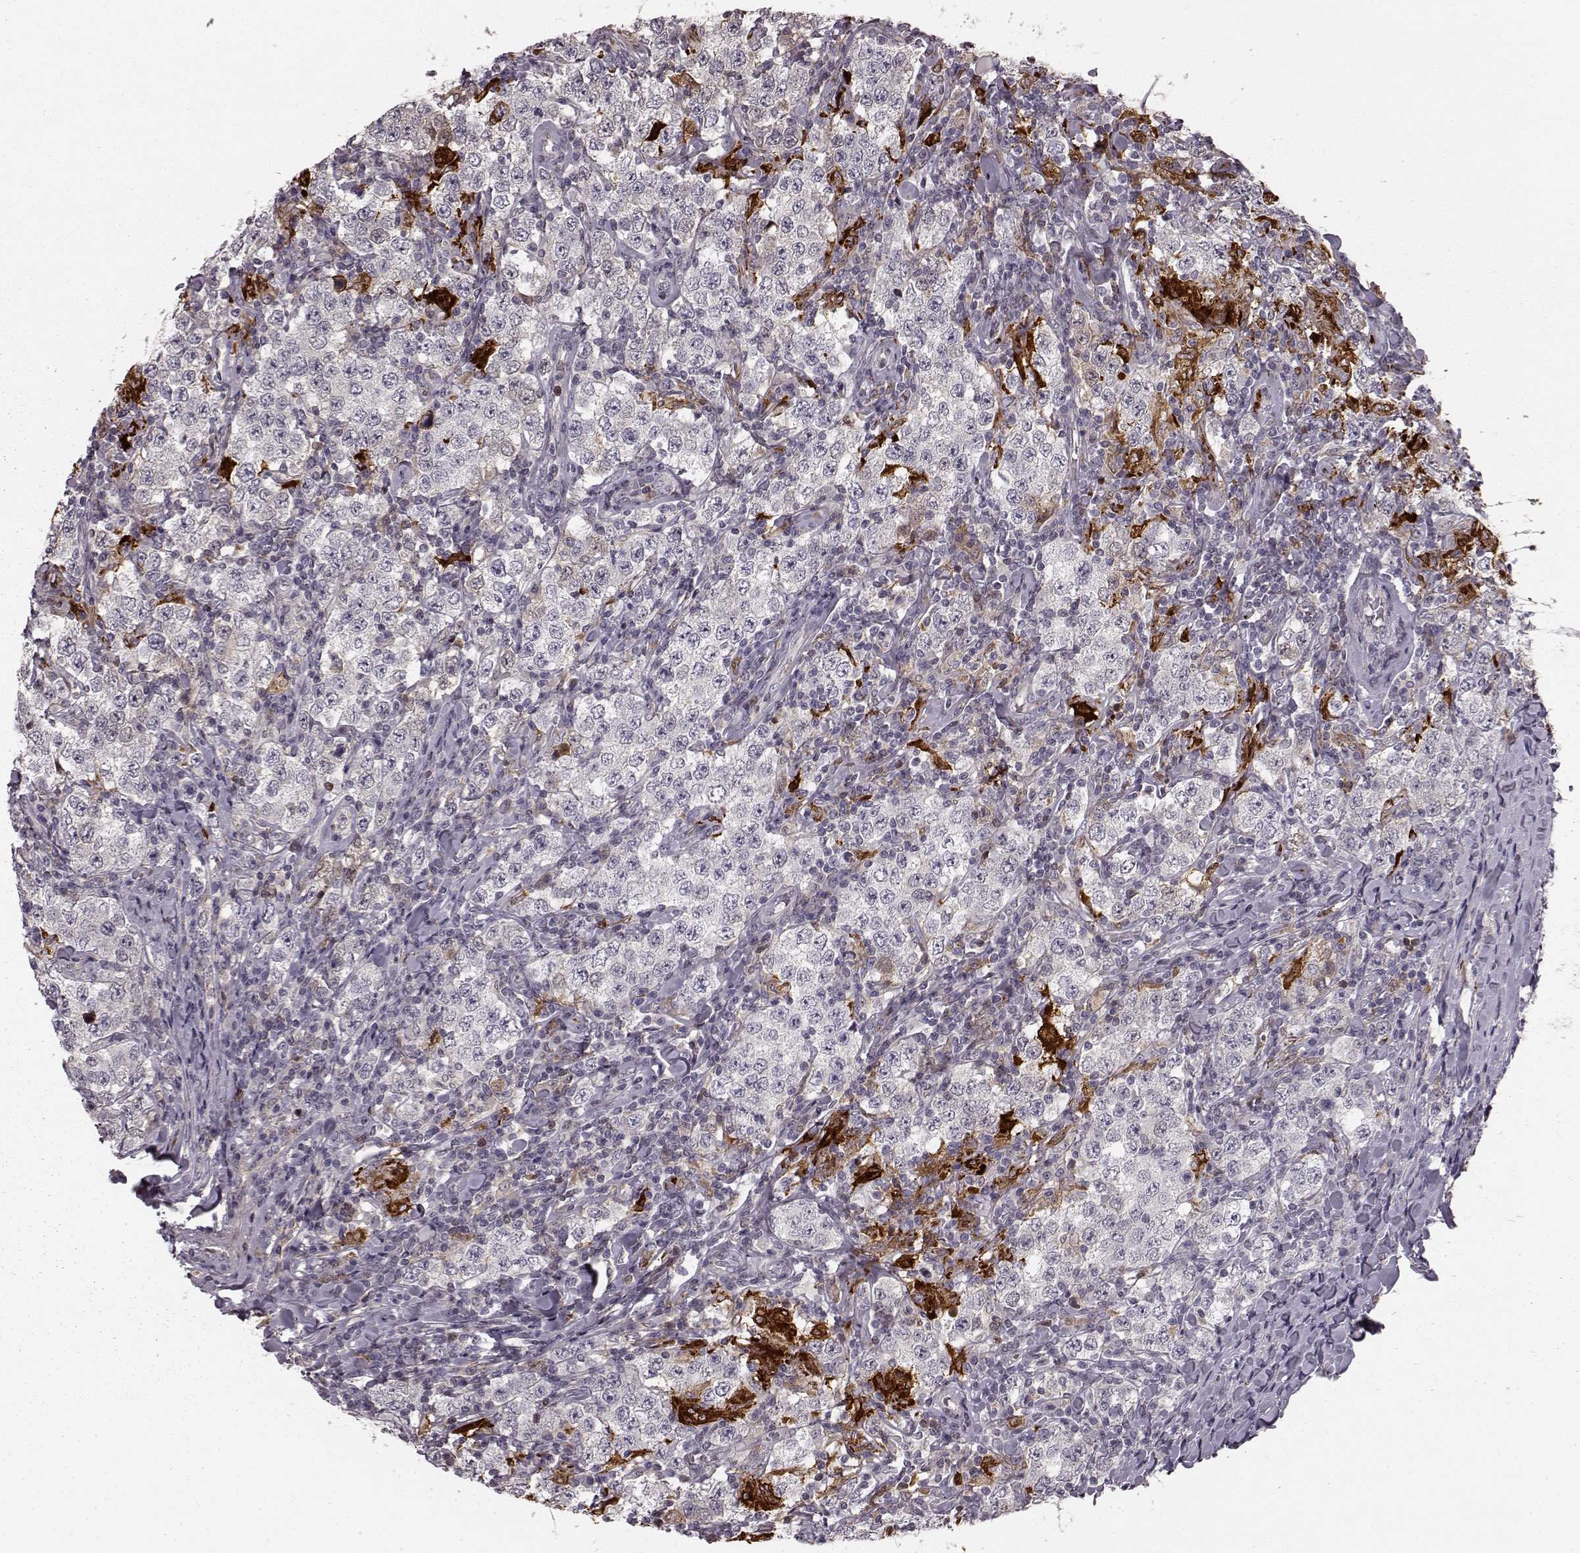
{"staining": {"intensity": "negative", "quantity": "none", "location": "none"}, "tissue": "testis cancer", "cell_type": "Tumor cells", "image_type": "cancer", "snomed": [{"axis": "morphology", "description": "Seminoma, NOS"}, {"axis": "morphology", "description": "Carcinoma, Embryonal, NOS"}, {"axis": "topography", "description": "Testis"}], "caption": "IHC histopathology image of neoplastic tissue: testis cancer stained with DAB exhibits no significant protein expression in tumor cells.", "gene": "CHIT1", "patient": {"sex": "male", "age": 41}}